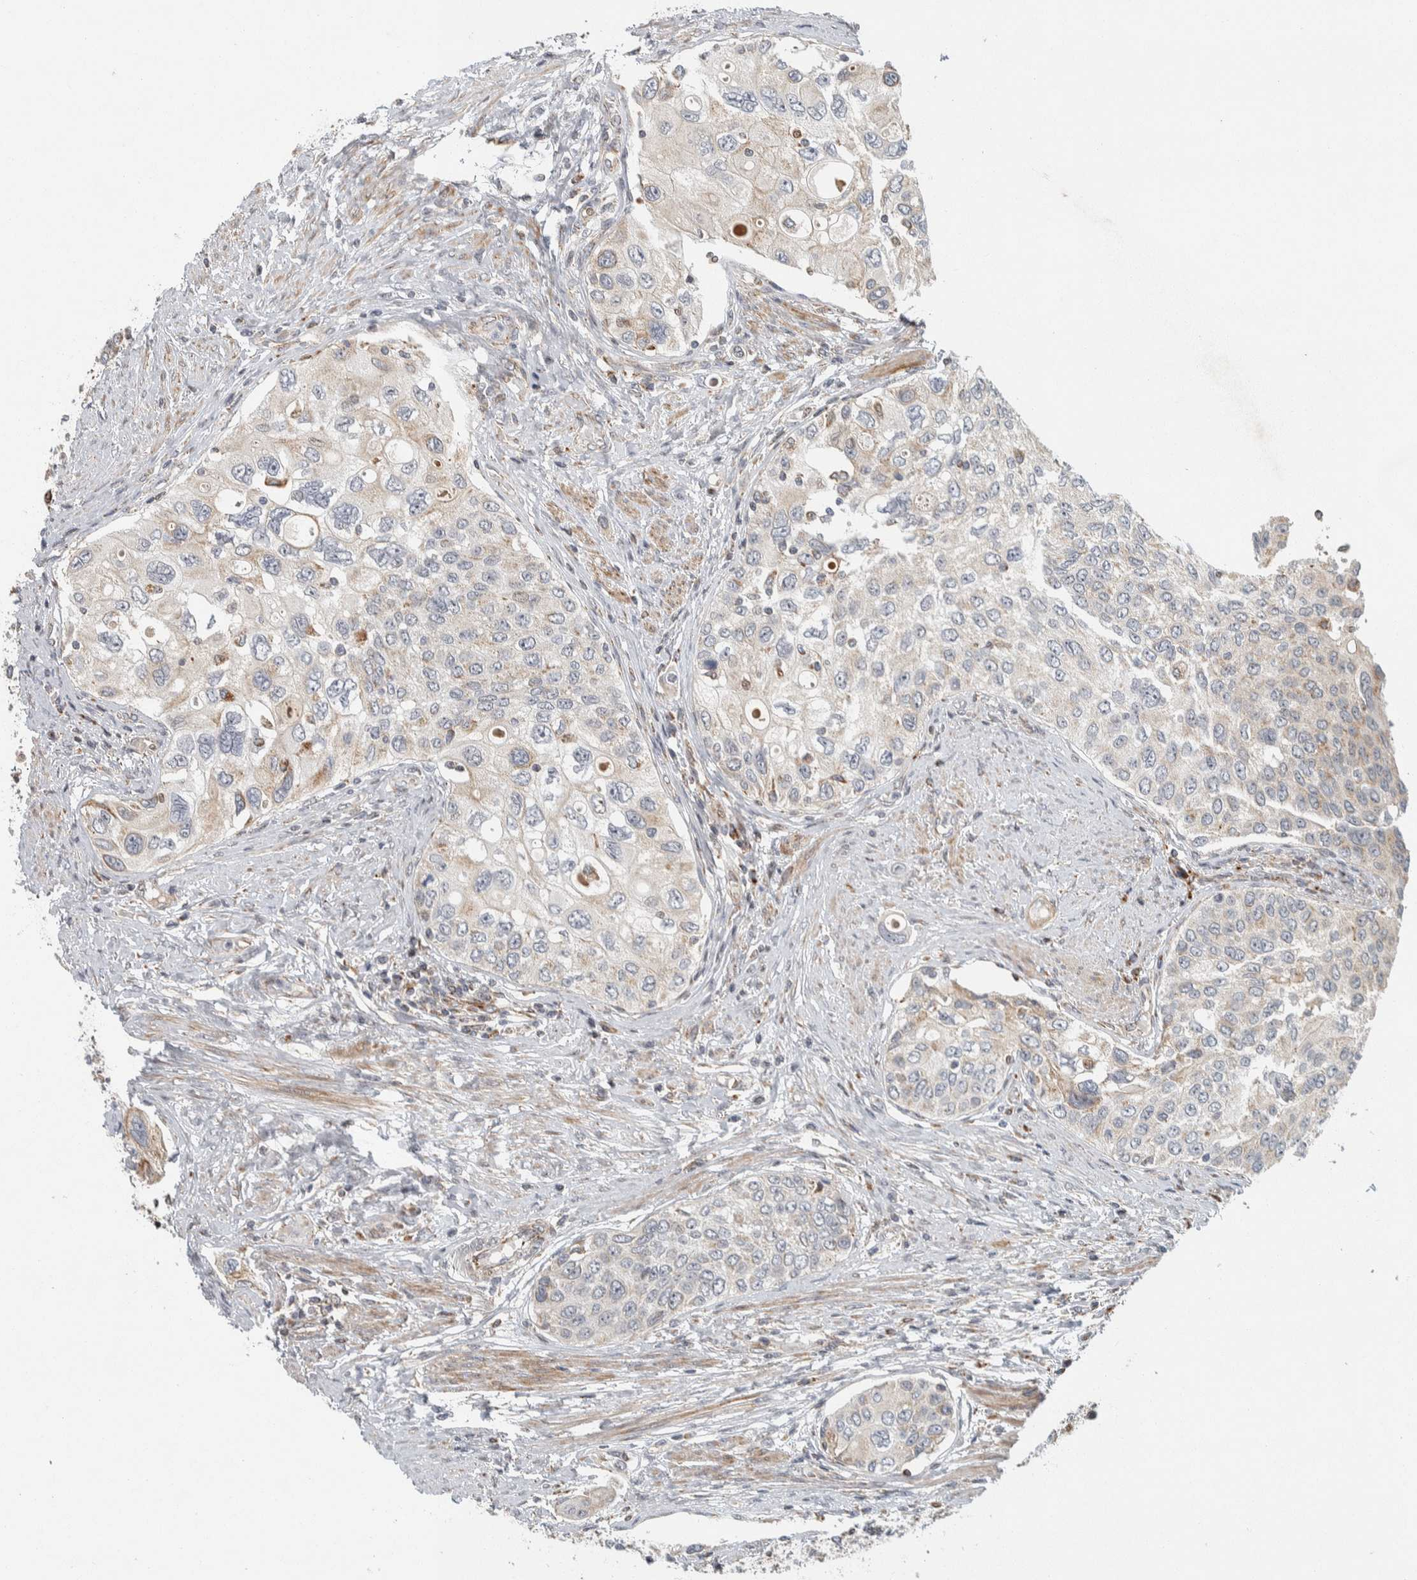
{"staining": {"intensity": "moderate", "quantity": "<25%", "location": "cytoplasmic/membranous"}, "tissue": "urothelial cancer", "cell_type": "Tumor cells", "image_type": "cancer", "snomed": [{"axis": "morphology", "description": "Urothelial carcinoma, High grade"}, {"axis": "topography", "description": "Urinary bladder"}], "caption": "This is an image of IHC staining of urothelial cancer, which shows moderate expression in the cytoplasmic/membranous of tumor cells.", "gene": "AFP", "patient": {"sex": "female", "age": 56}}